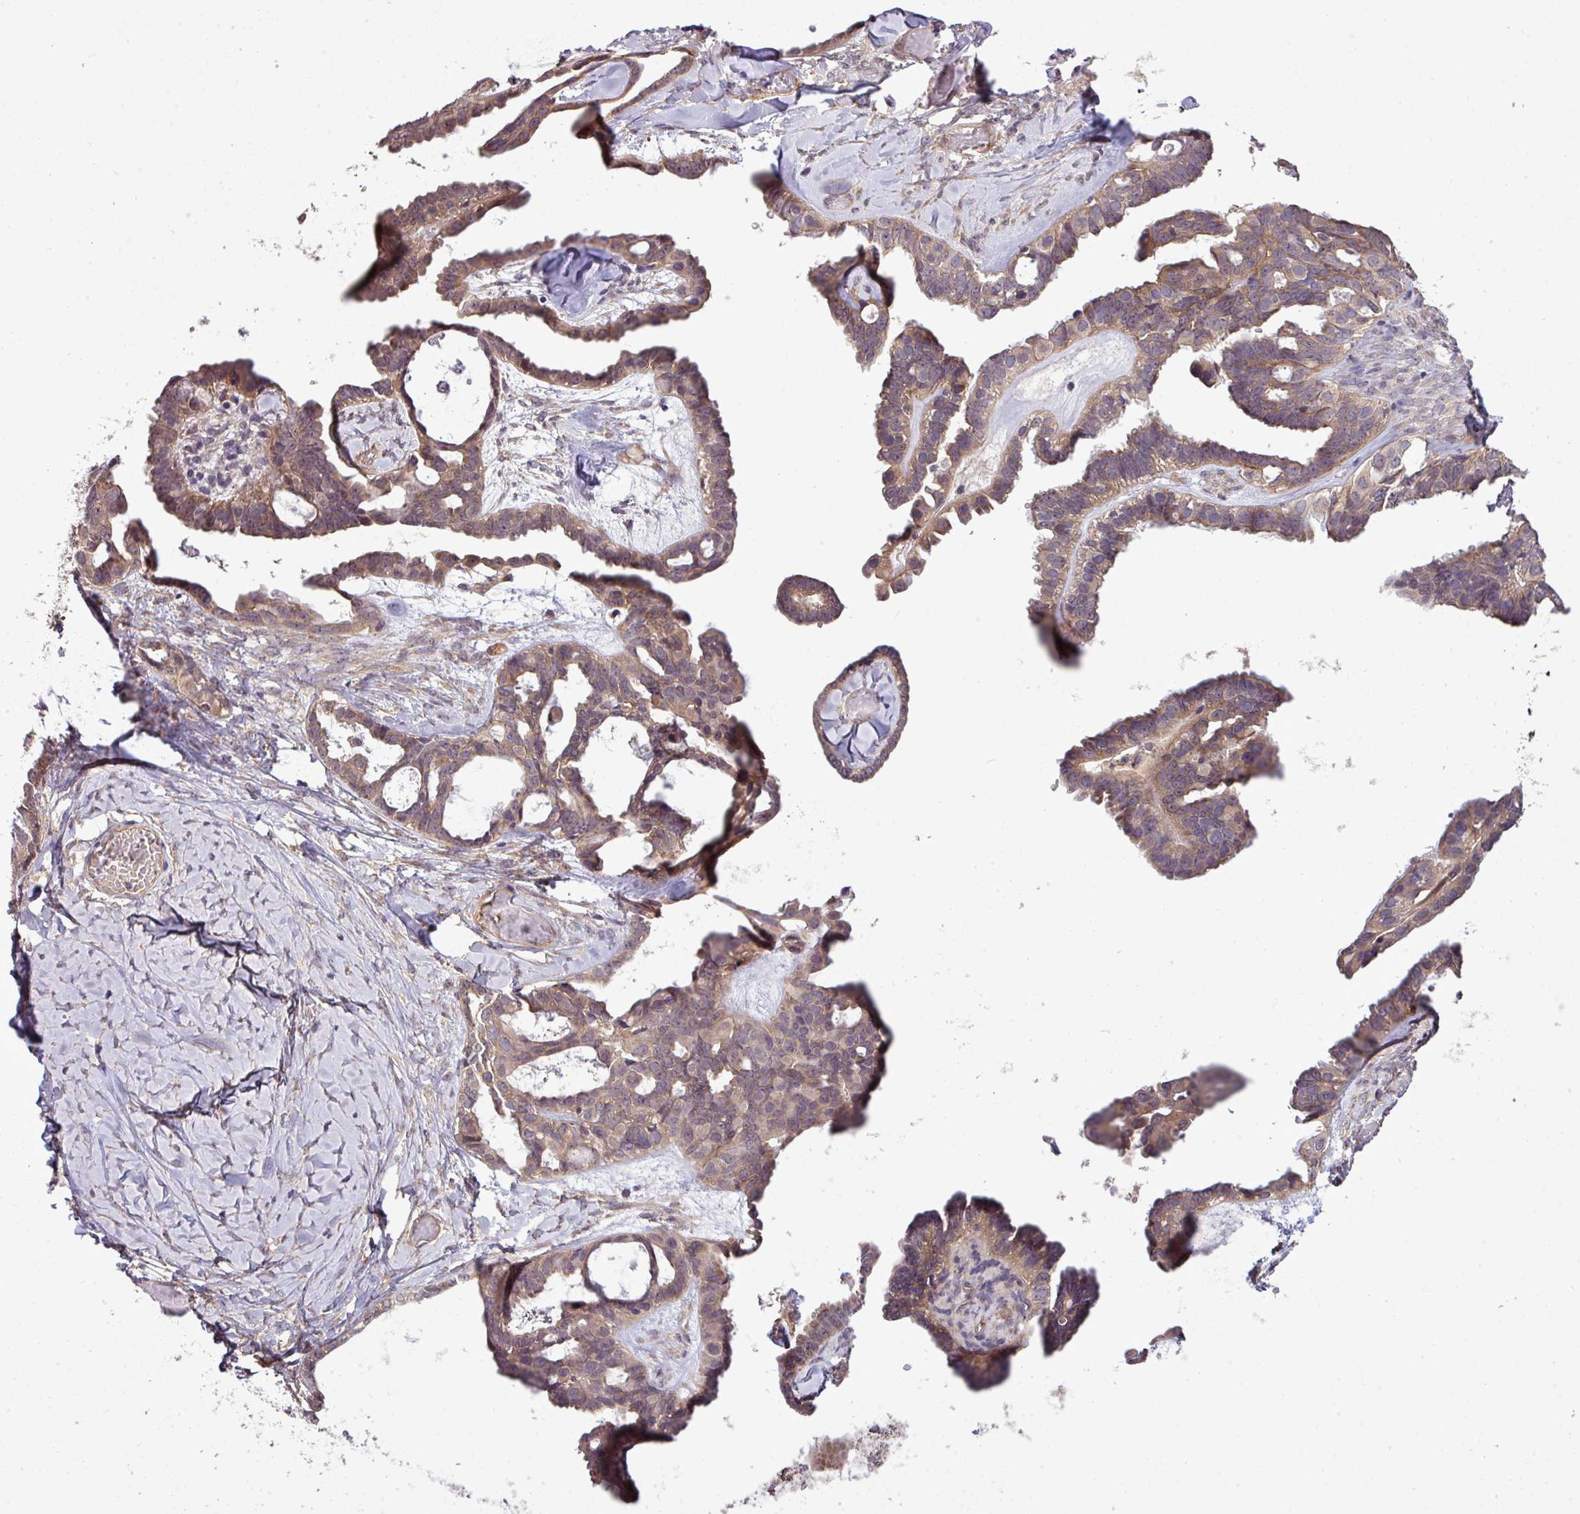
{"staining": {"intensity": "moderate", "quantity": ">75%", "location": "cytoplasmic/membranous"}, "tissue": "ovarian cancer", "cell_type": "Tumor cells", "image_type": "cancer", "snomed": [{"axis": "morphology", "description": "Cystadenocarcinoma, serous, NOS"}, {"axis": "topography", "description": "Ovary"}], "caption": "Ovarian cancer (serous cystadenocarcinoma) was stained to show a protein in brown. There is medium levels of moderate cytoplasmic/membranous positivity in approximately >75% of tumor cells. Using DAB (brown) and hematoxylin (blue) stains, captured at high magnification using brightfield microscopy.", "gene": "XIAP", "patient": {"sex": "female", "age": 69}}